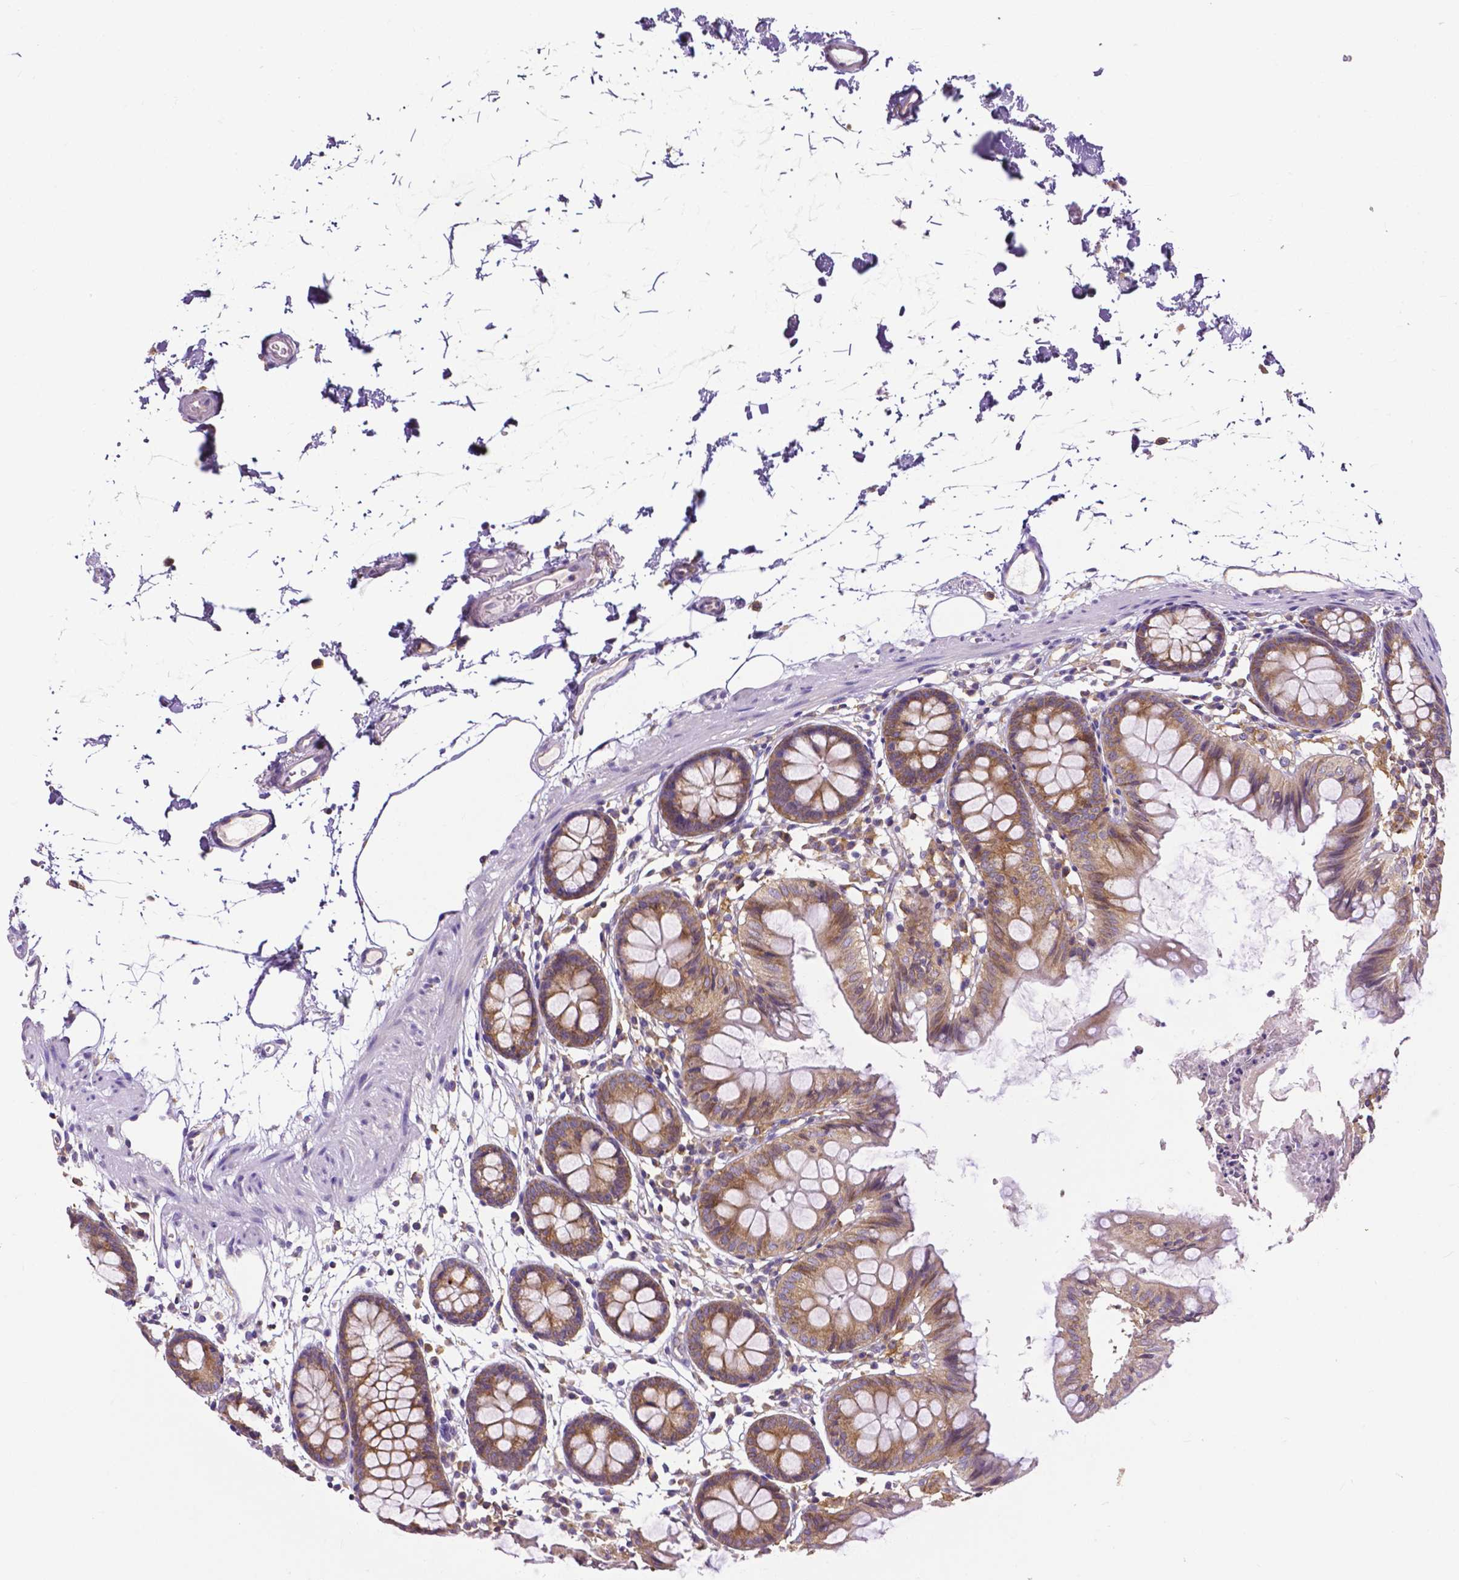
{"staining": {"intensity": "negative", "quantity": "none", "location": "none"}, "tissue": "colon", "cell_type": "Endothelial cells", "image_type": "normal", "snomed": [{"axis": "morphology", "description": "Normal tissue, NOS"}, {"axis": "topography", "description": "Colon"}], "caption": "Immunohistochemistry micrograph of benign colon: human colon stained with DAB shows no significant protein expression in endothelial cells.", "gene": "DICER1", "patient": {"sex": "female", "age": 84}}